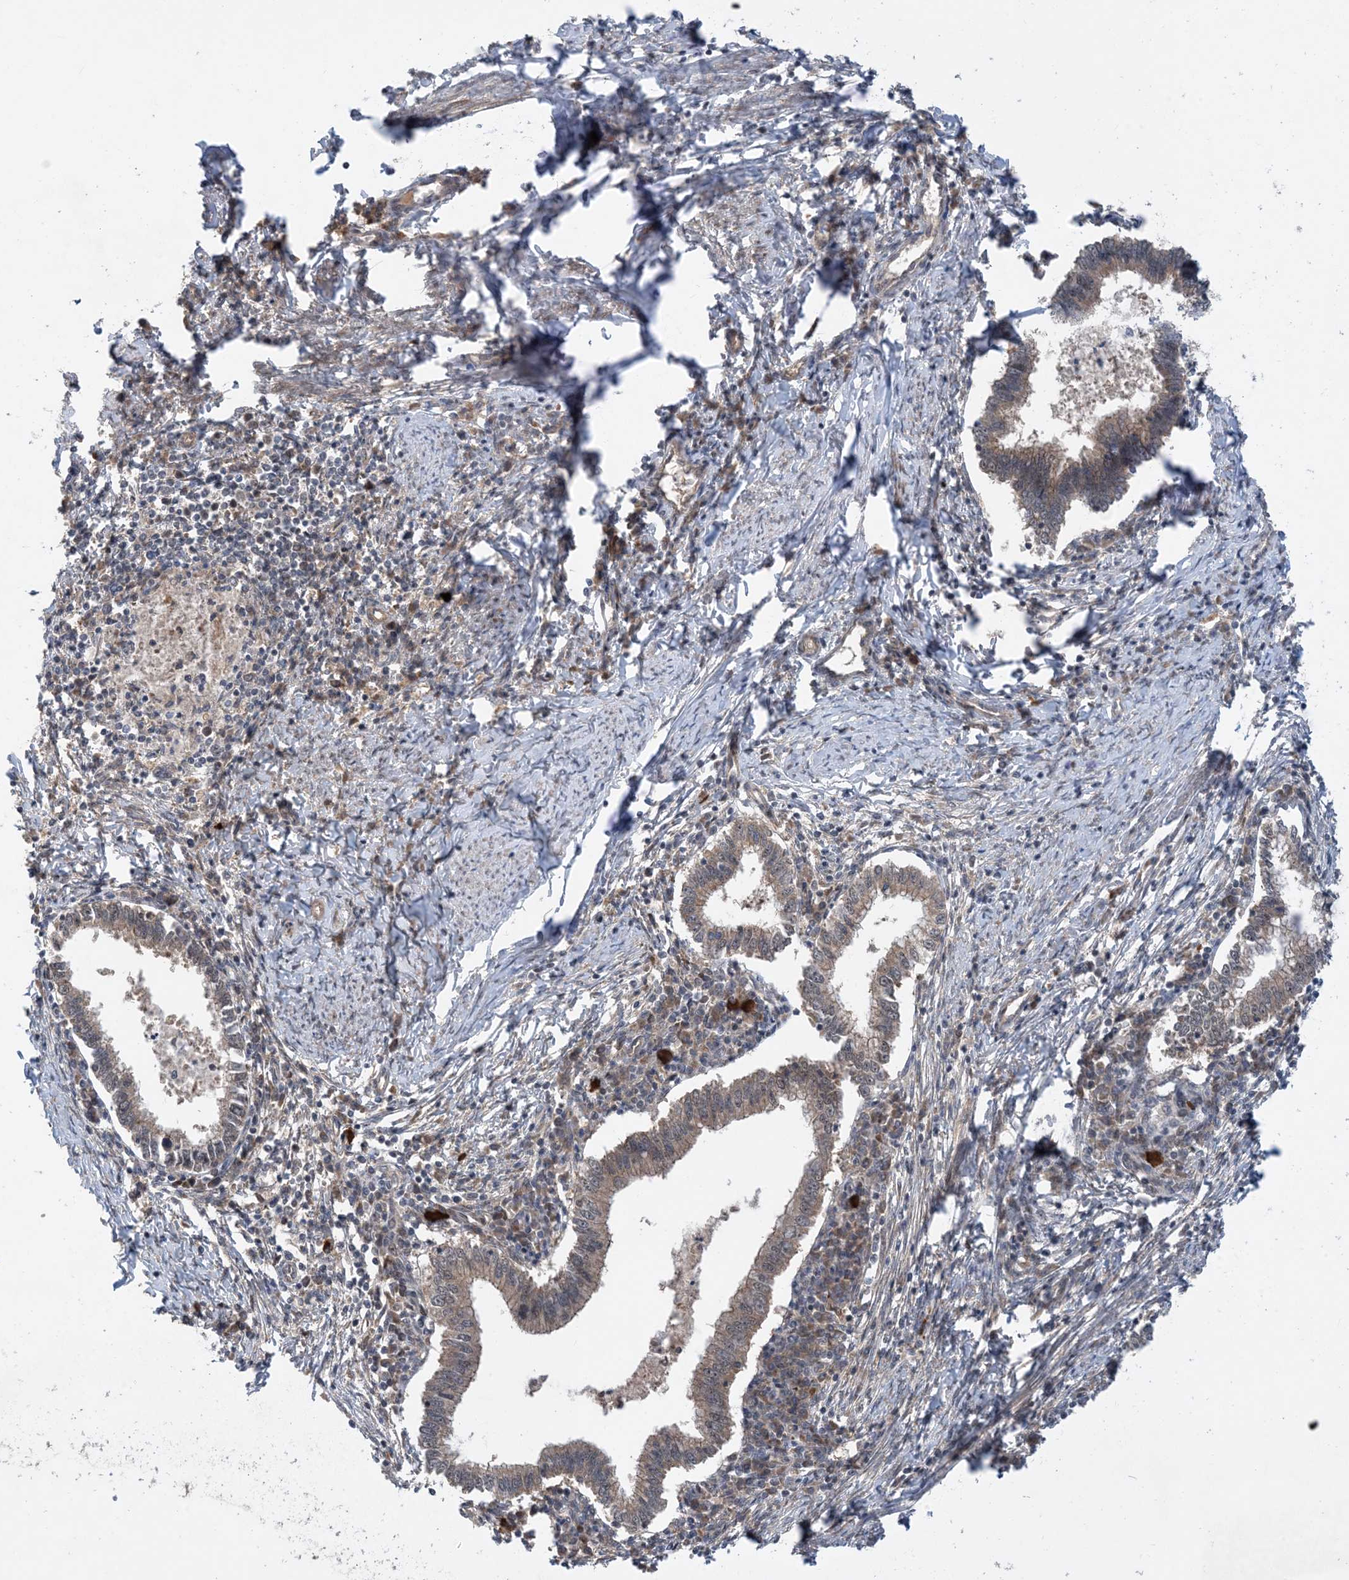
{"staining": {"intensity": "weak", "quantity": "25%-75%", "location": "cytoplasmic/membranous"}, "tissue": "cervical cancer", "cell_type": "Tumor cells", "image_type": "cancer", "snomed": [{"axis": "morphology", "description": "Adenocarcinoma, NOS"}, {"axis": "topography", "description": "Cervix"}], "caption": "Immunohistochemistry of human adenocarcinoma (cervical) reveals low levels of weak cytoplasmic/membranous staining in about 25%-75% of tumor cells.", "gene": "HEMK1", "patient": {"sex": "female", "age": 36}}